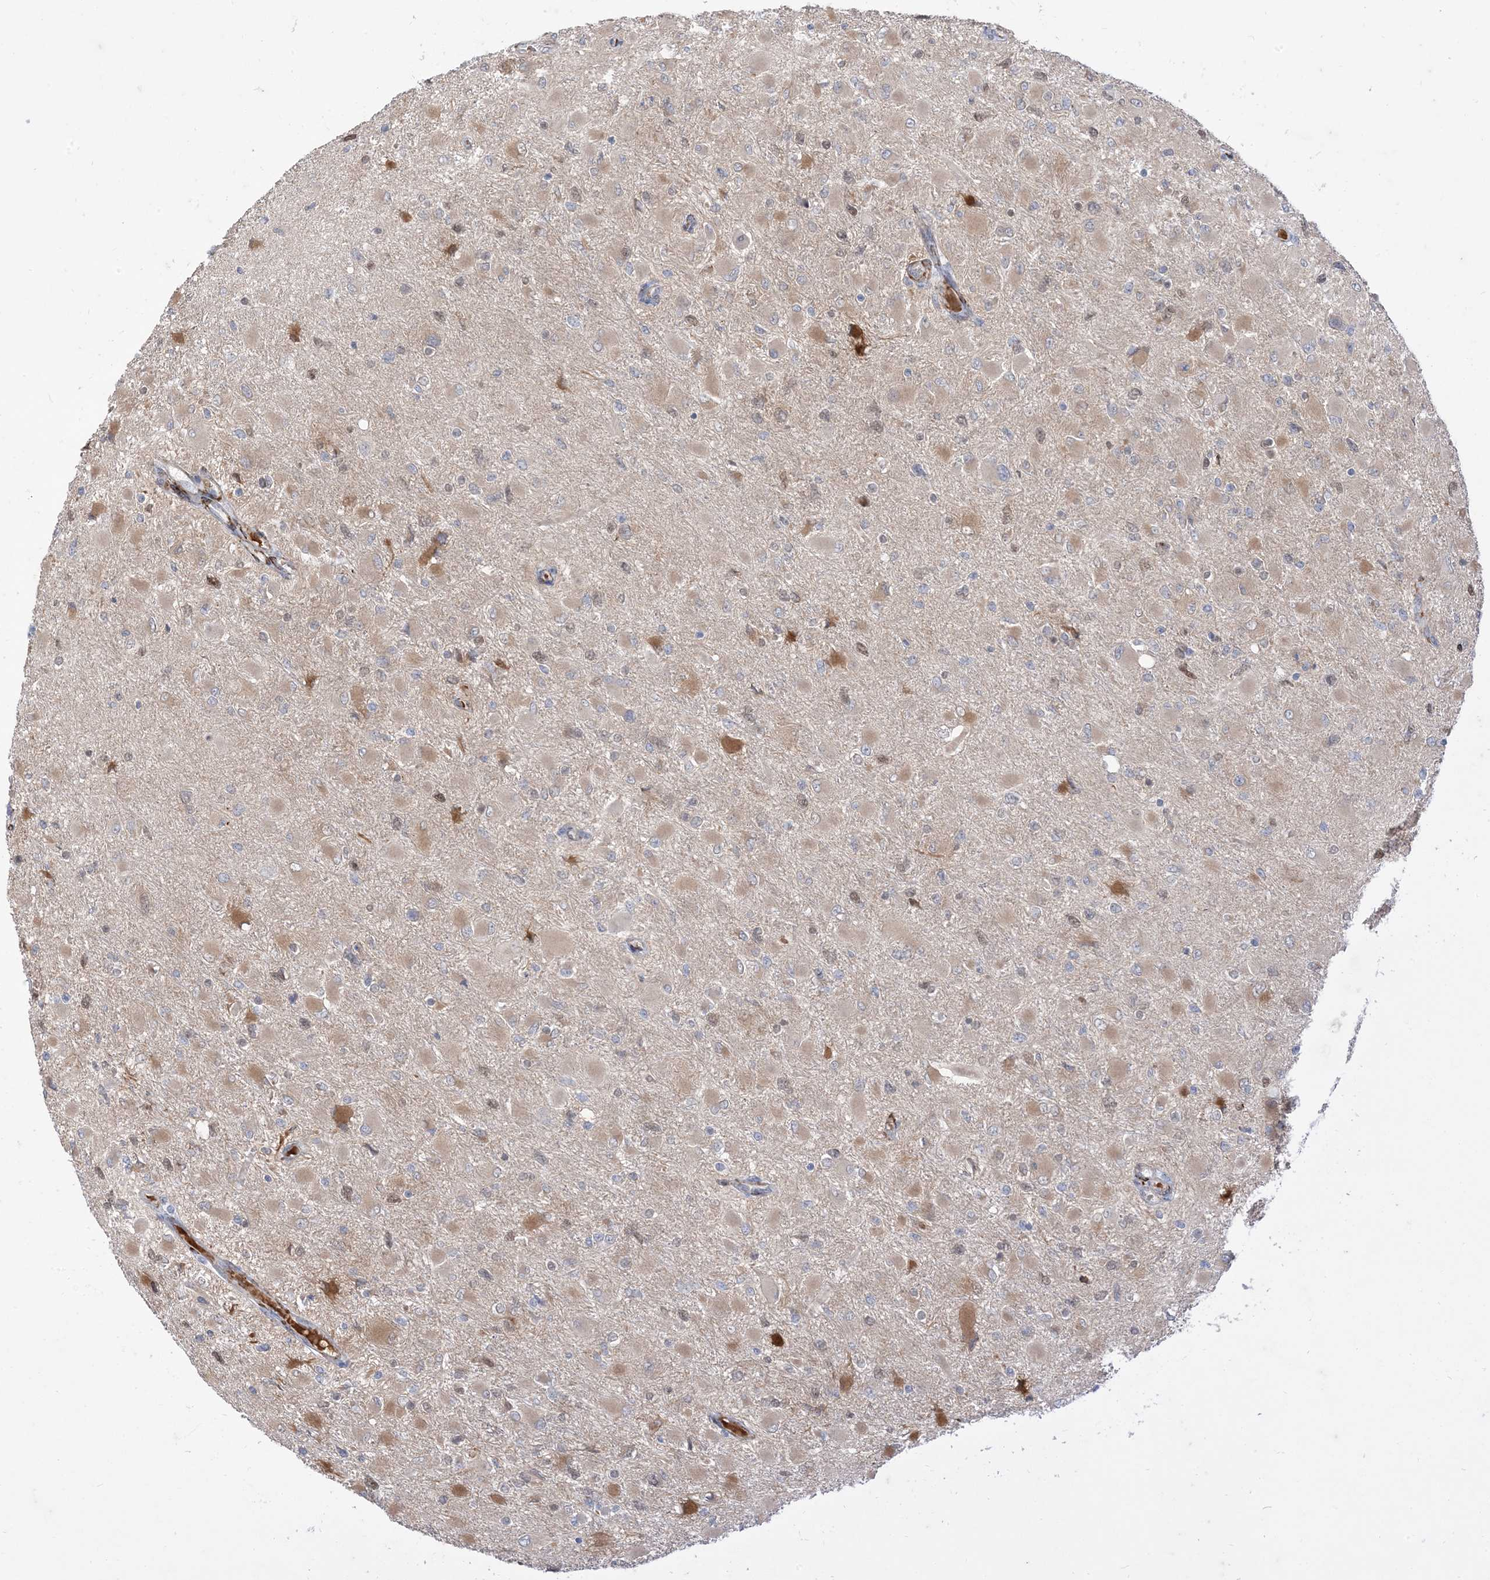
{"staining": {"intensity": "negative", "quantity": "none", "location": "none"}, "tissue": "glioma", "cell_type": "Tumor cells", "image_type": "cancer", "snomed": [{"axis": "morphology", "description": "Glioma, malignant, High grade"}, {"axis": "topography", "description": "Cerebral cortex"}], "caption": "An immunohistochemistry histopathology image of high-grade glioma (malignant) is shown. There is no staining in tumor cells of high-grade glioma (malignant).", "gene": "RIN1", "patient": {"sex": "female", "age": 36}}